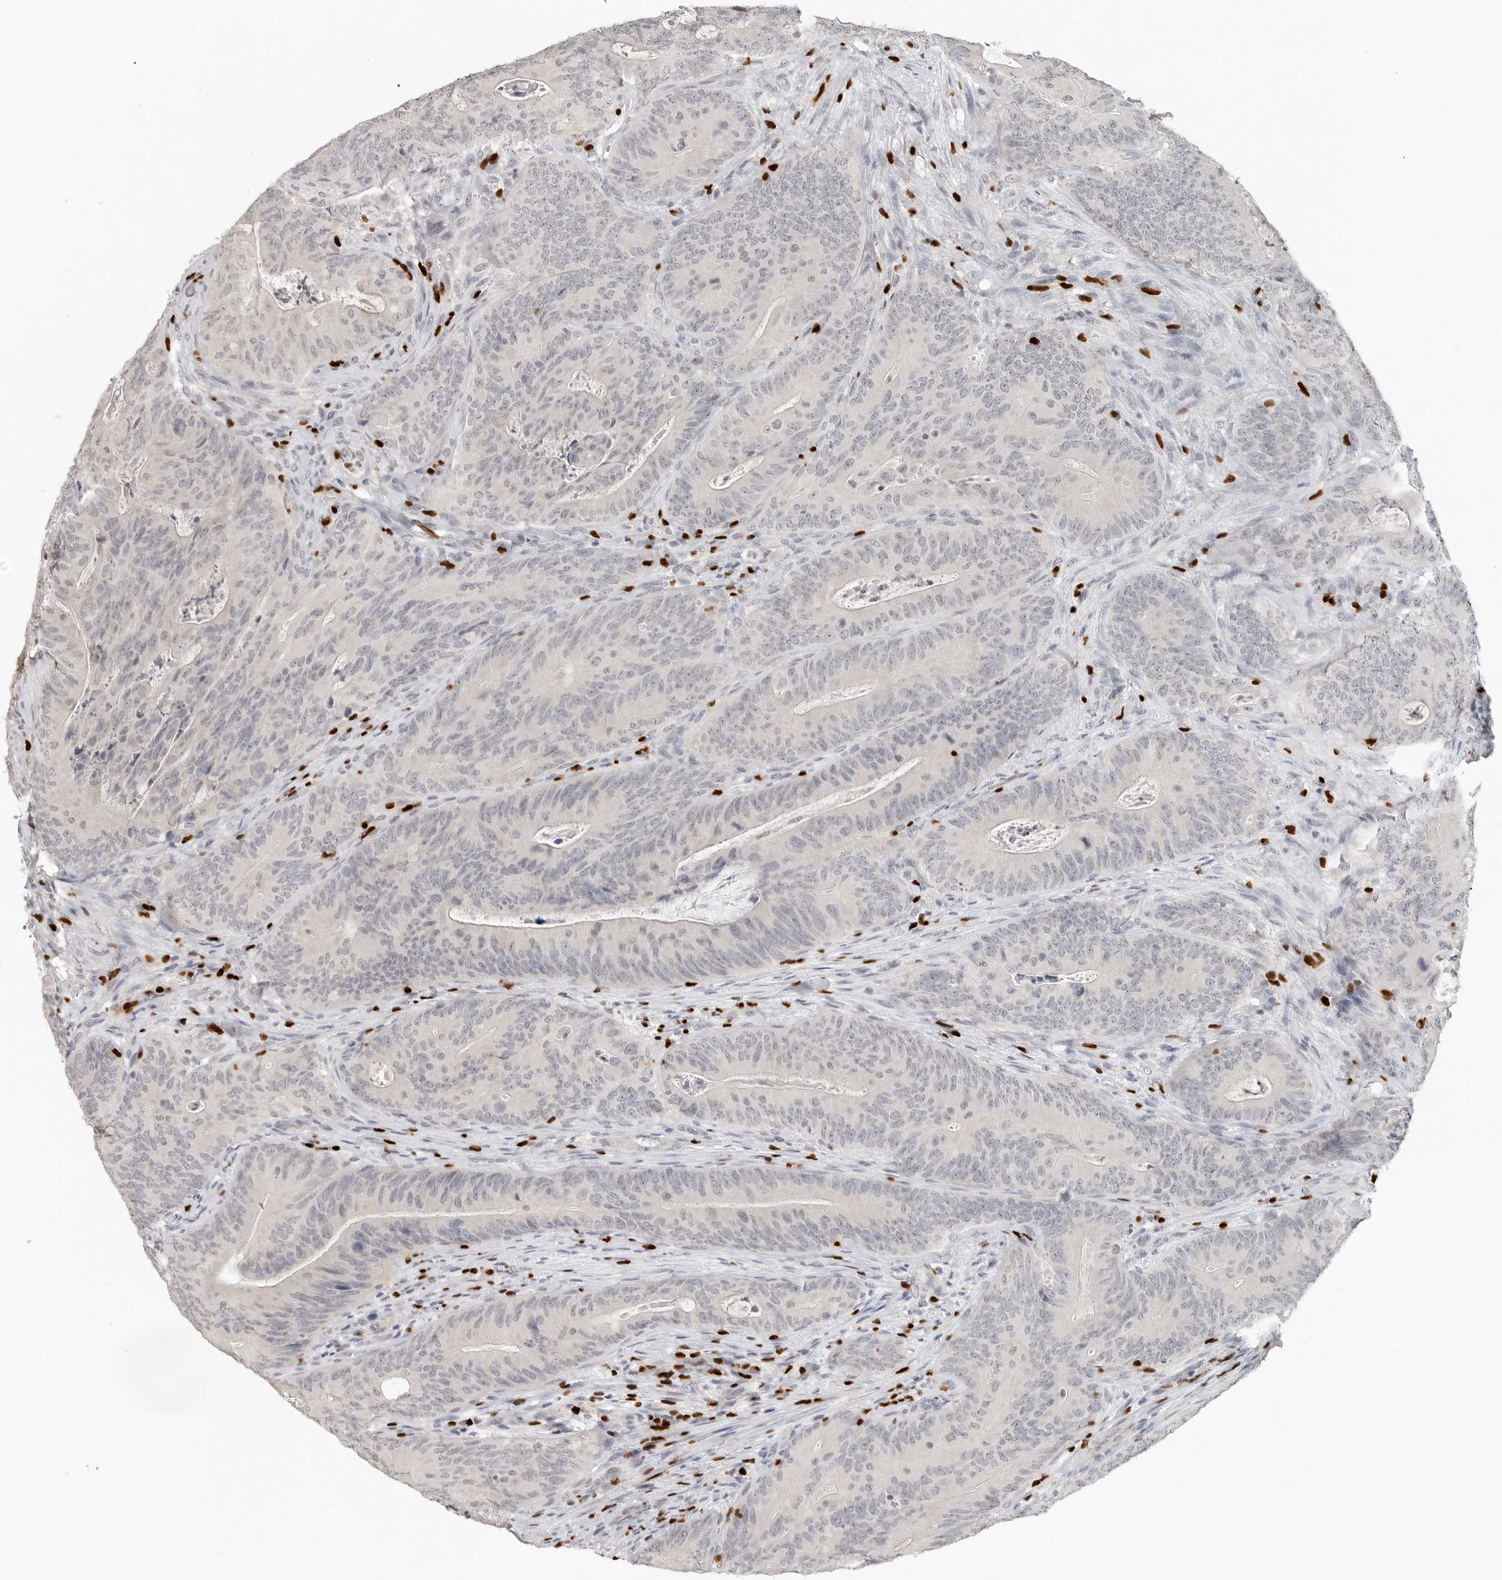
{"staining": {"intensity": "negative", "quantity": "none", "location": "none"}, "tissue": "colorectal cancer", "cell_type": "Tumor cells", "image_type": "cancer", "snomed": [{"axis": "morphology", "description": "Normal tissue, NOS"}, {"axis": "topography", "description": "Colon"}], "caption": "Tumor cells show no significant staining in colorectal cancer.", "gene": "FOXP3", "patient": {"sex": "female", "age": 82}}